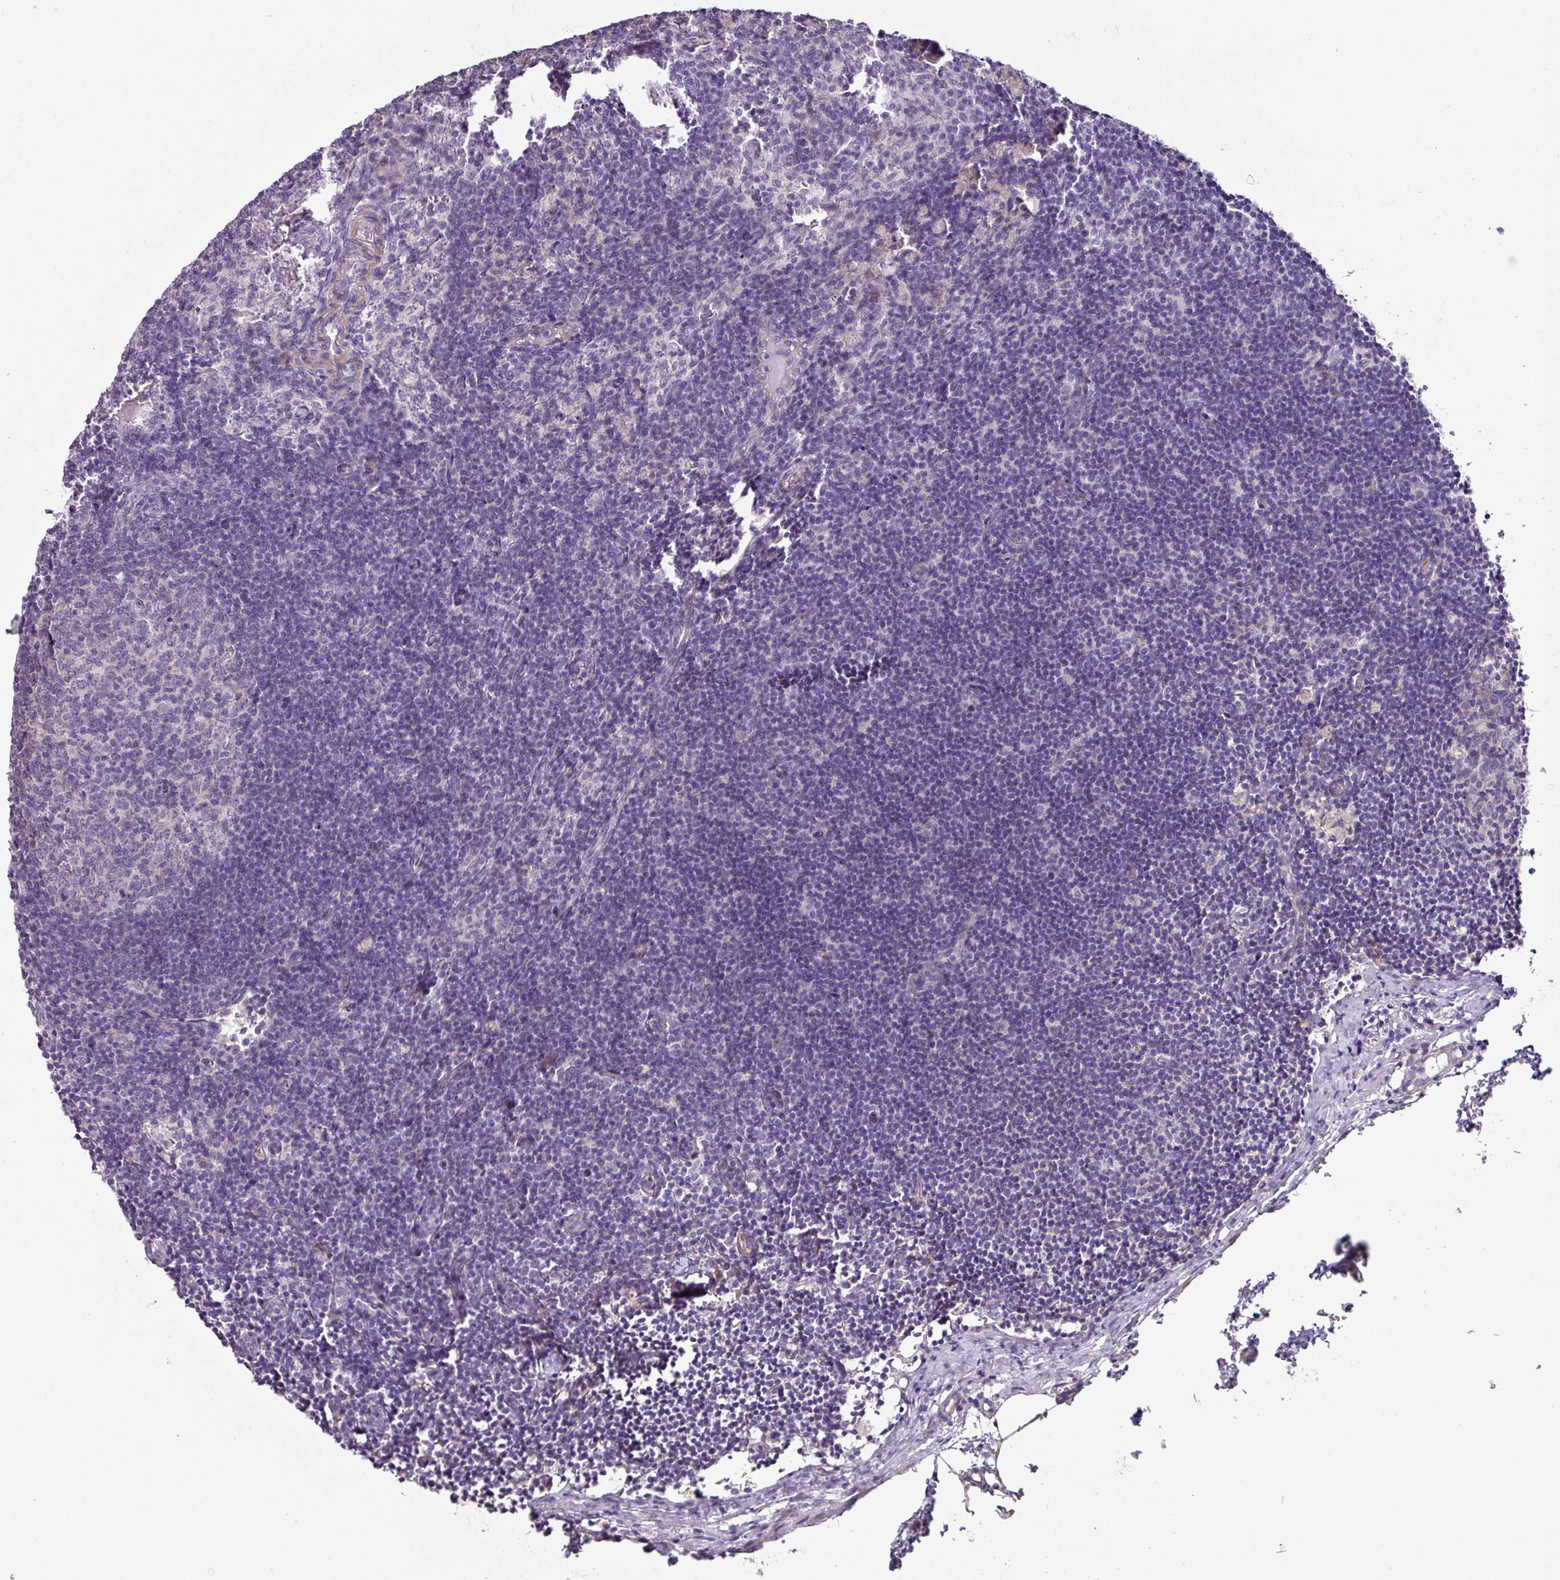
{"staining": {"intensity": "negative", "quantity": "none", "location": "none"}, "tissue": "lymph node", "cell_type": "Germinal center cells", "image_type": "normal", "snomed": [{"axis": "morphology", "description": "Normal tissue, NOS"}, {"axis": "topography", "description": "Lymph node"}], "caption": "Immunohistochemistry histopathology image of unremarkable human lymph node stained for a protein (brown), which demonstrates no expression in germinal center cells.", "gene": "MRRF", "patient": {"sex": "male", "age": 49}}